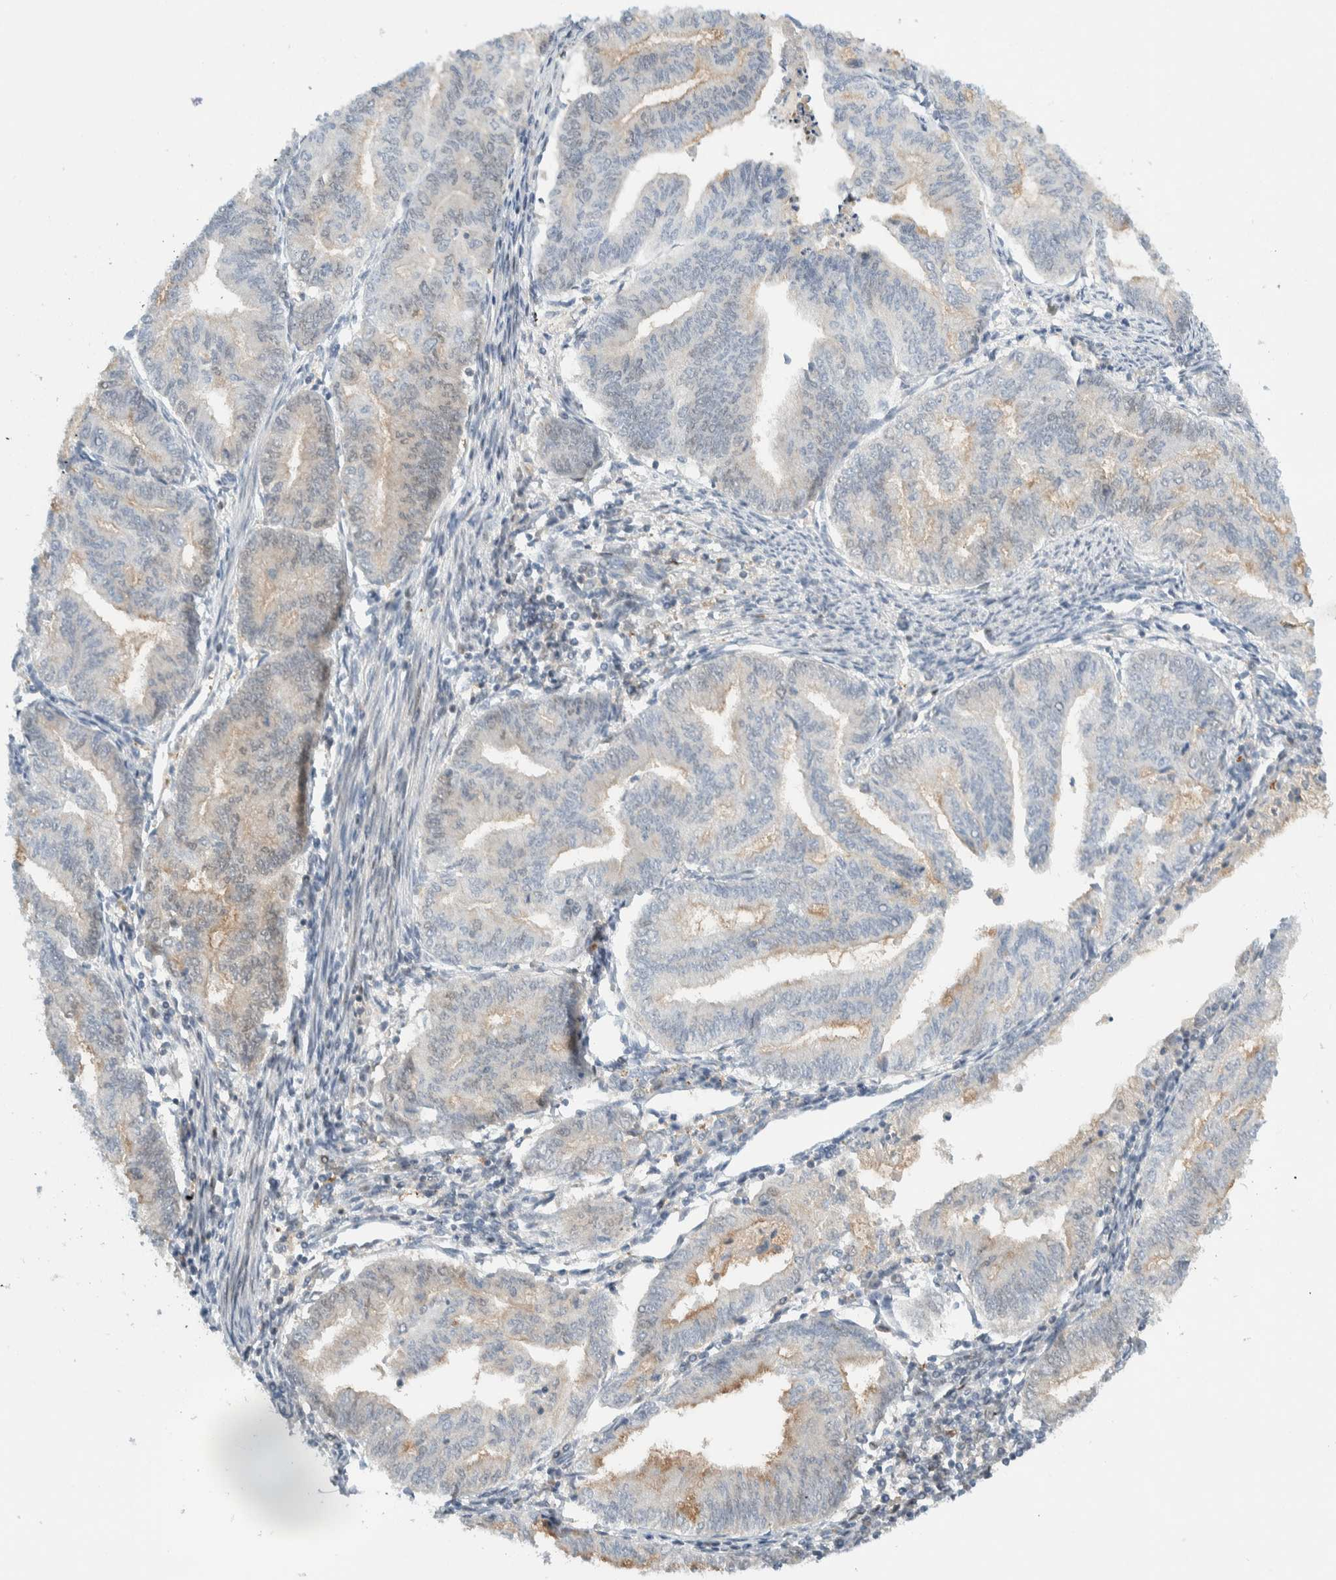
{"staining": {"intensity": "weak", "quantity": "<25%", "location": "cytoplasmic/membranous"}, "tissue": "endometrial cancer", "cell_type": "Tumor cells", "image_type": "cancer", "snomed": [{"axis": "morphology", "description": "Adenocarcinoma, NOS"}, {"axis": "topography", "description": "Endometrium"}], "caption": "Human adenocarcinoma (endometrial) stained for a protein using IHC displays no expression in tumor cells.", "gene": "NCR3LG1", "patient": {"sex": "female", "age": 79}}